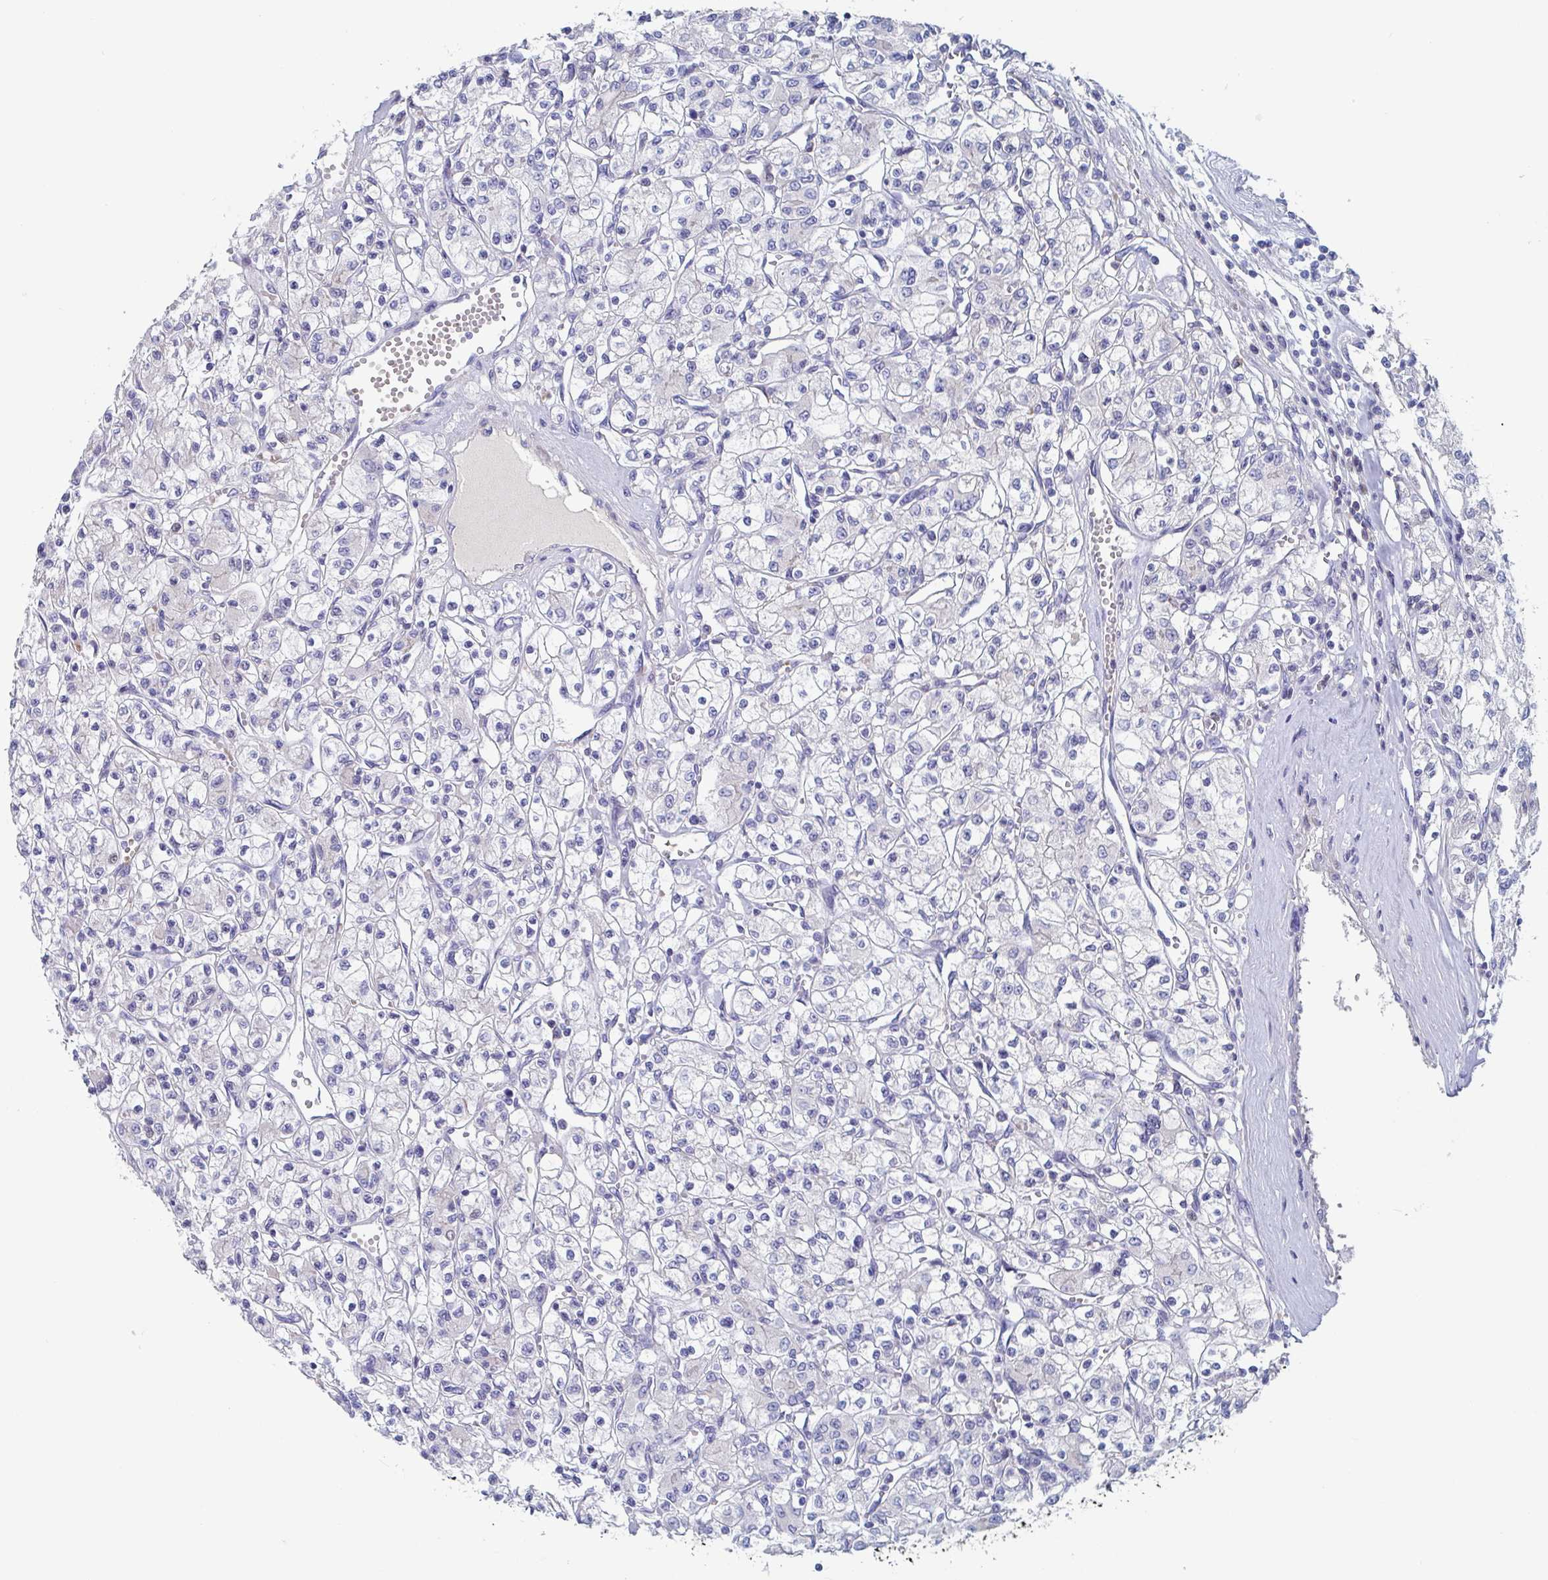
{"staining": {"intensity": "negative", "quantity": "none", "location": "none"}, "tissue": "renal cancer", "cell_type": "Tumor cells", "image_type": "cancer", "snomed": [{"axis": "morphology", "description": "Adenocarcinoma, NOS"}, {"axis": "topography", "description": "Kidney"}], "caption": "Protein analysis of renal adenocarcinoma displays no significant staining in tumor cells.", "gene": "NT5C3B", "patient": {"sex": "female", "age": 59}}